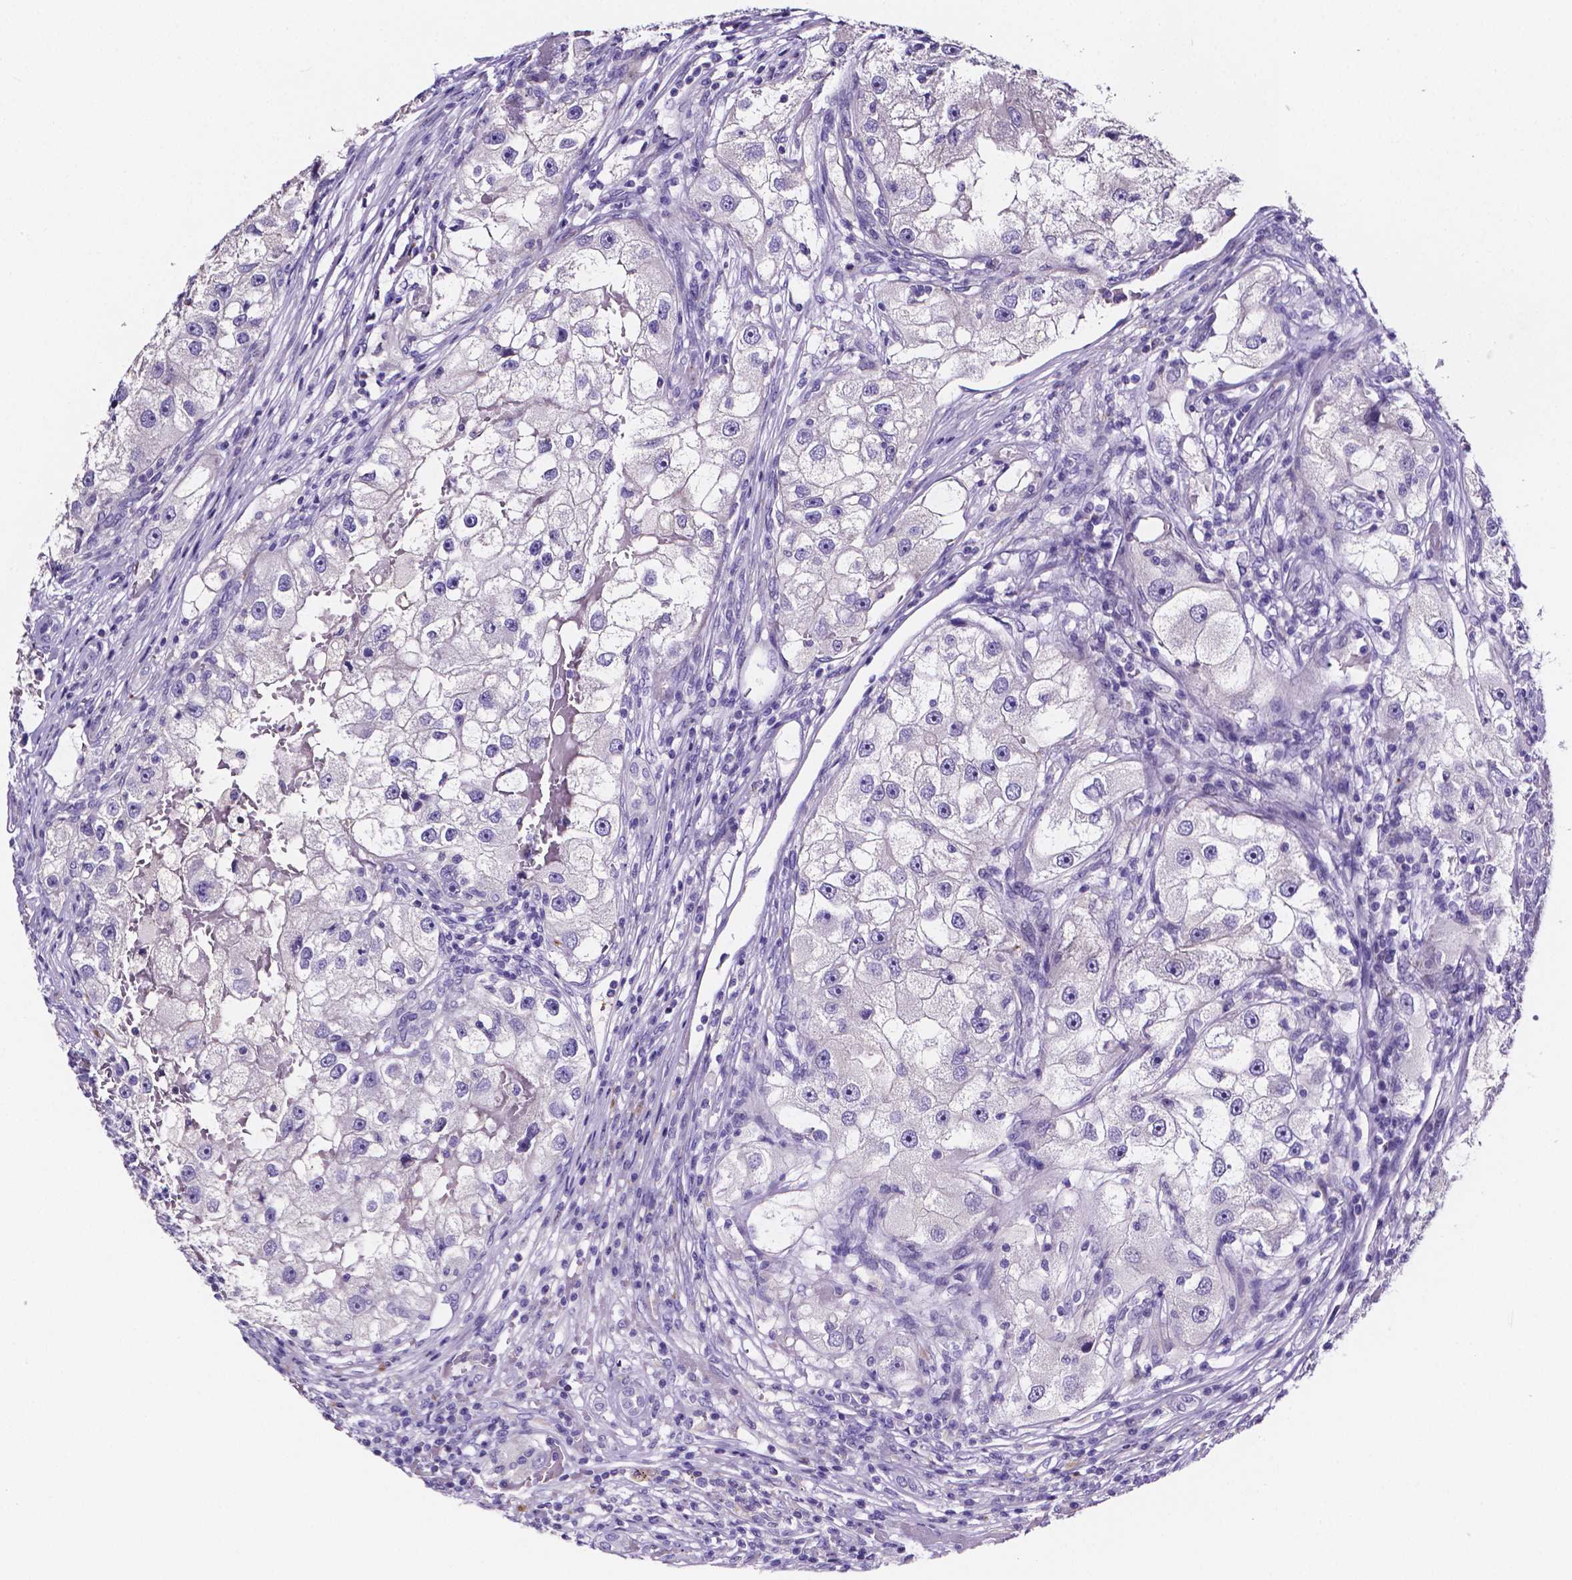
{"staining": {"intensity": "negative", "quantity": "none", "location": "none"}, "tissue": "renal cancer", "cell_type": "Tumor cells", "image_type": "cancer", "snomed": [{"axis": "morphology", "description": "Adenocarcinoma, NOS"}, {"axis": "topography", "description": "Kidney"}], "caption": "Immunohistochemical staining of renal cancer displays no significant positivity in tumor cells. Nuclei are stained in blue.", "gene": "NRGN", "patient": {"sex": "male", "age": 63}}